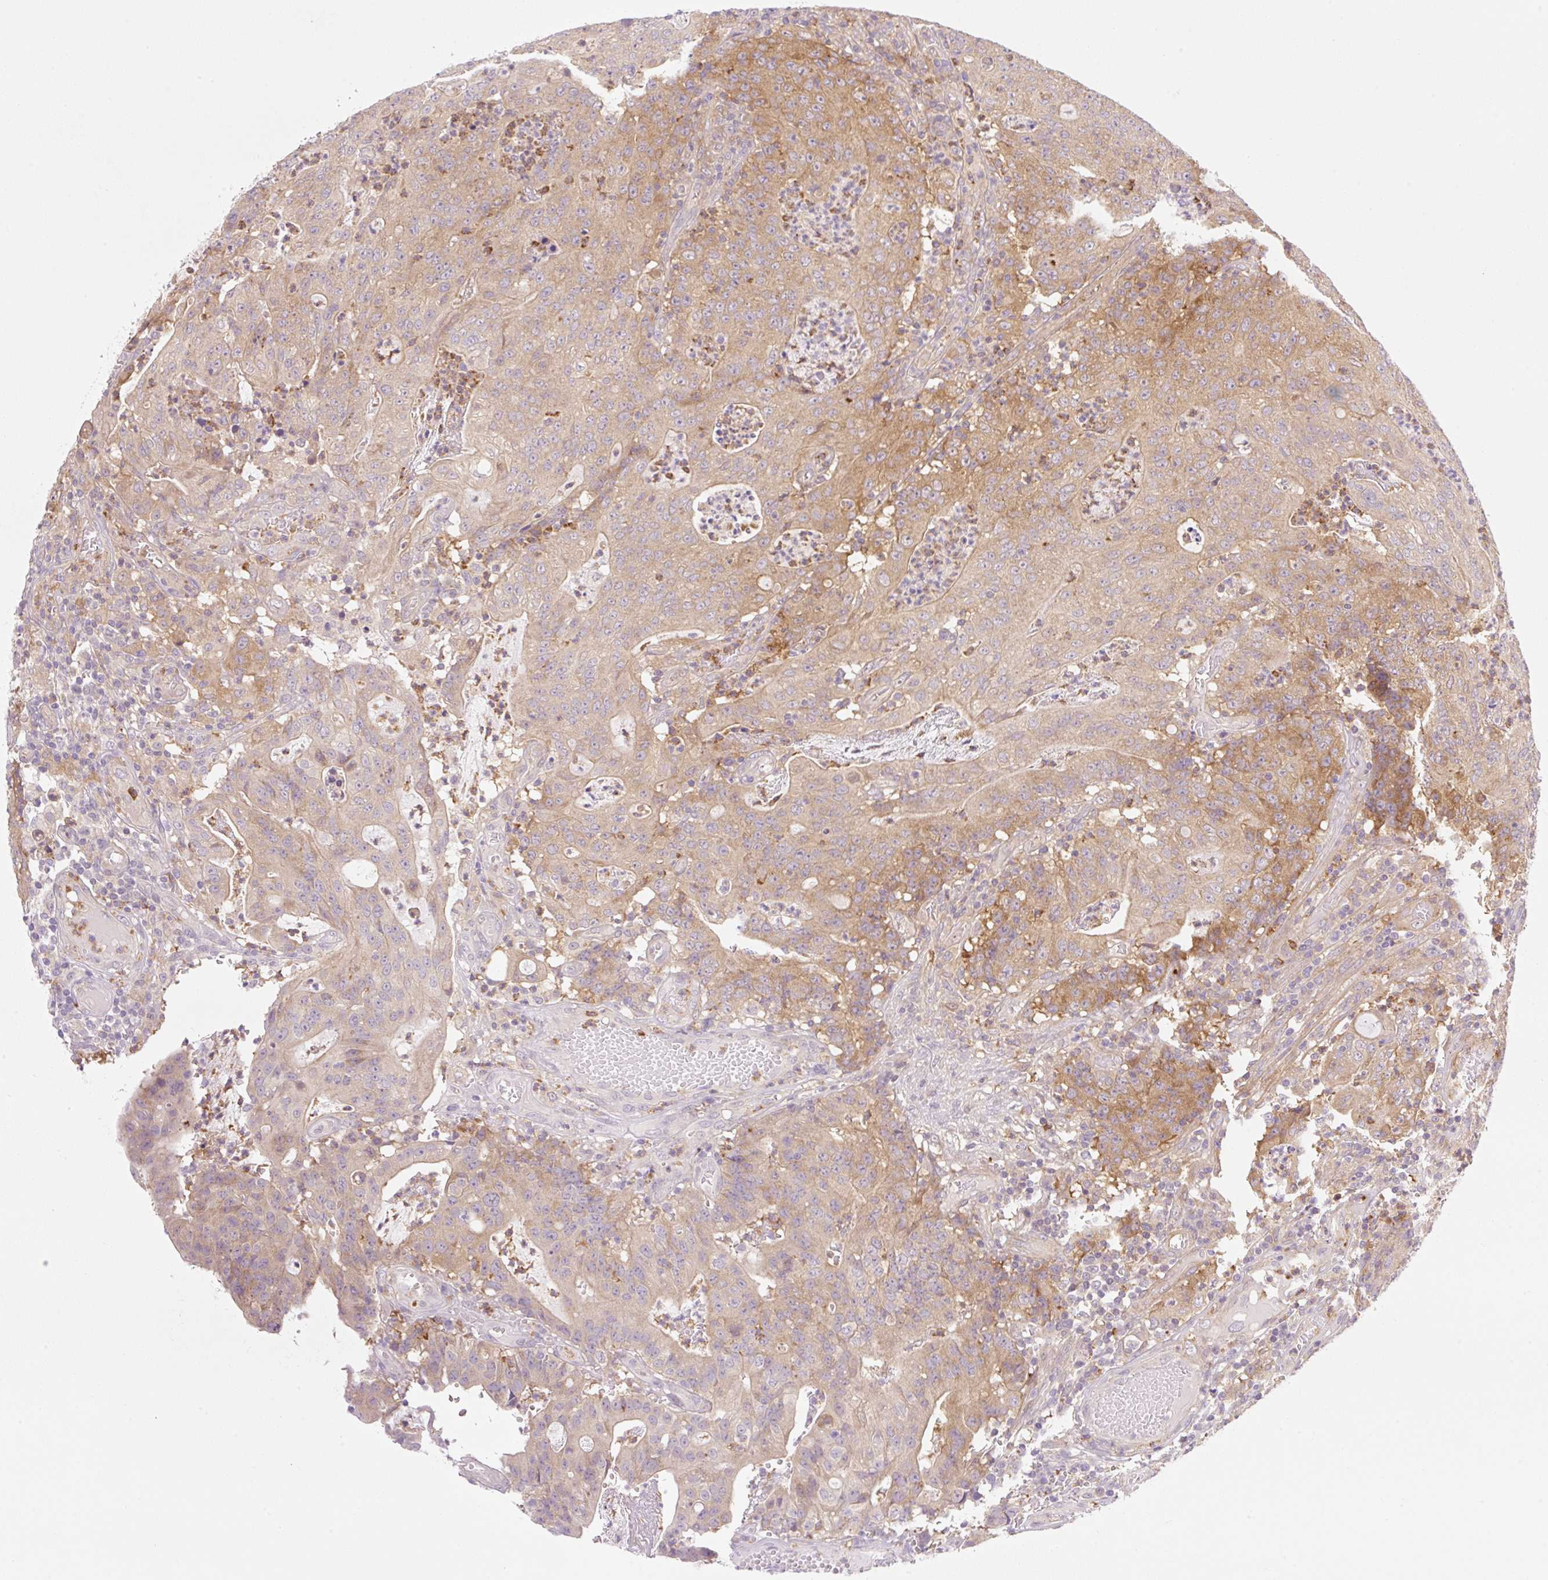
{"staining": {"intensity": "moderate", "quantity": "25%-75%", "location": "cytoplasmic/membranous"}, "tissue": "colorectal cancer", "cell_type": "Tumor cells", "image_type": "cancer", "snomed": [{"axis": "morphology", "description": "Adenocarcinoma, NOS"}, {"axis": "topography", "description": "Colon"}], "caption": "Protein expression by immunohistochemistry exhibits moderate cytoplasmic/membranous positivity in about 25%-75% of tumor cells in colorectal cancer (adenocarcinoma).", "gene": "OMA1", "patient": {"sex": "male", "age": 83}}